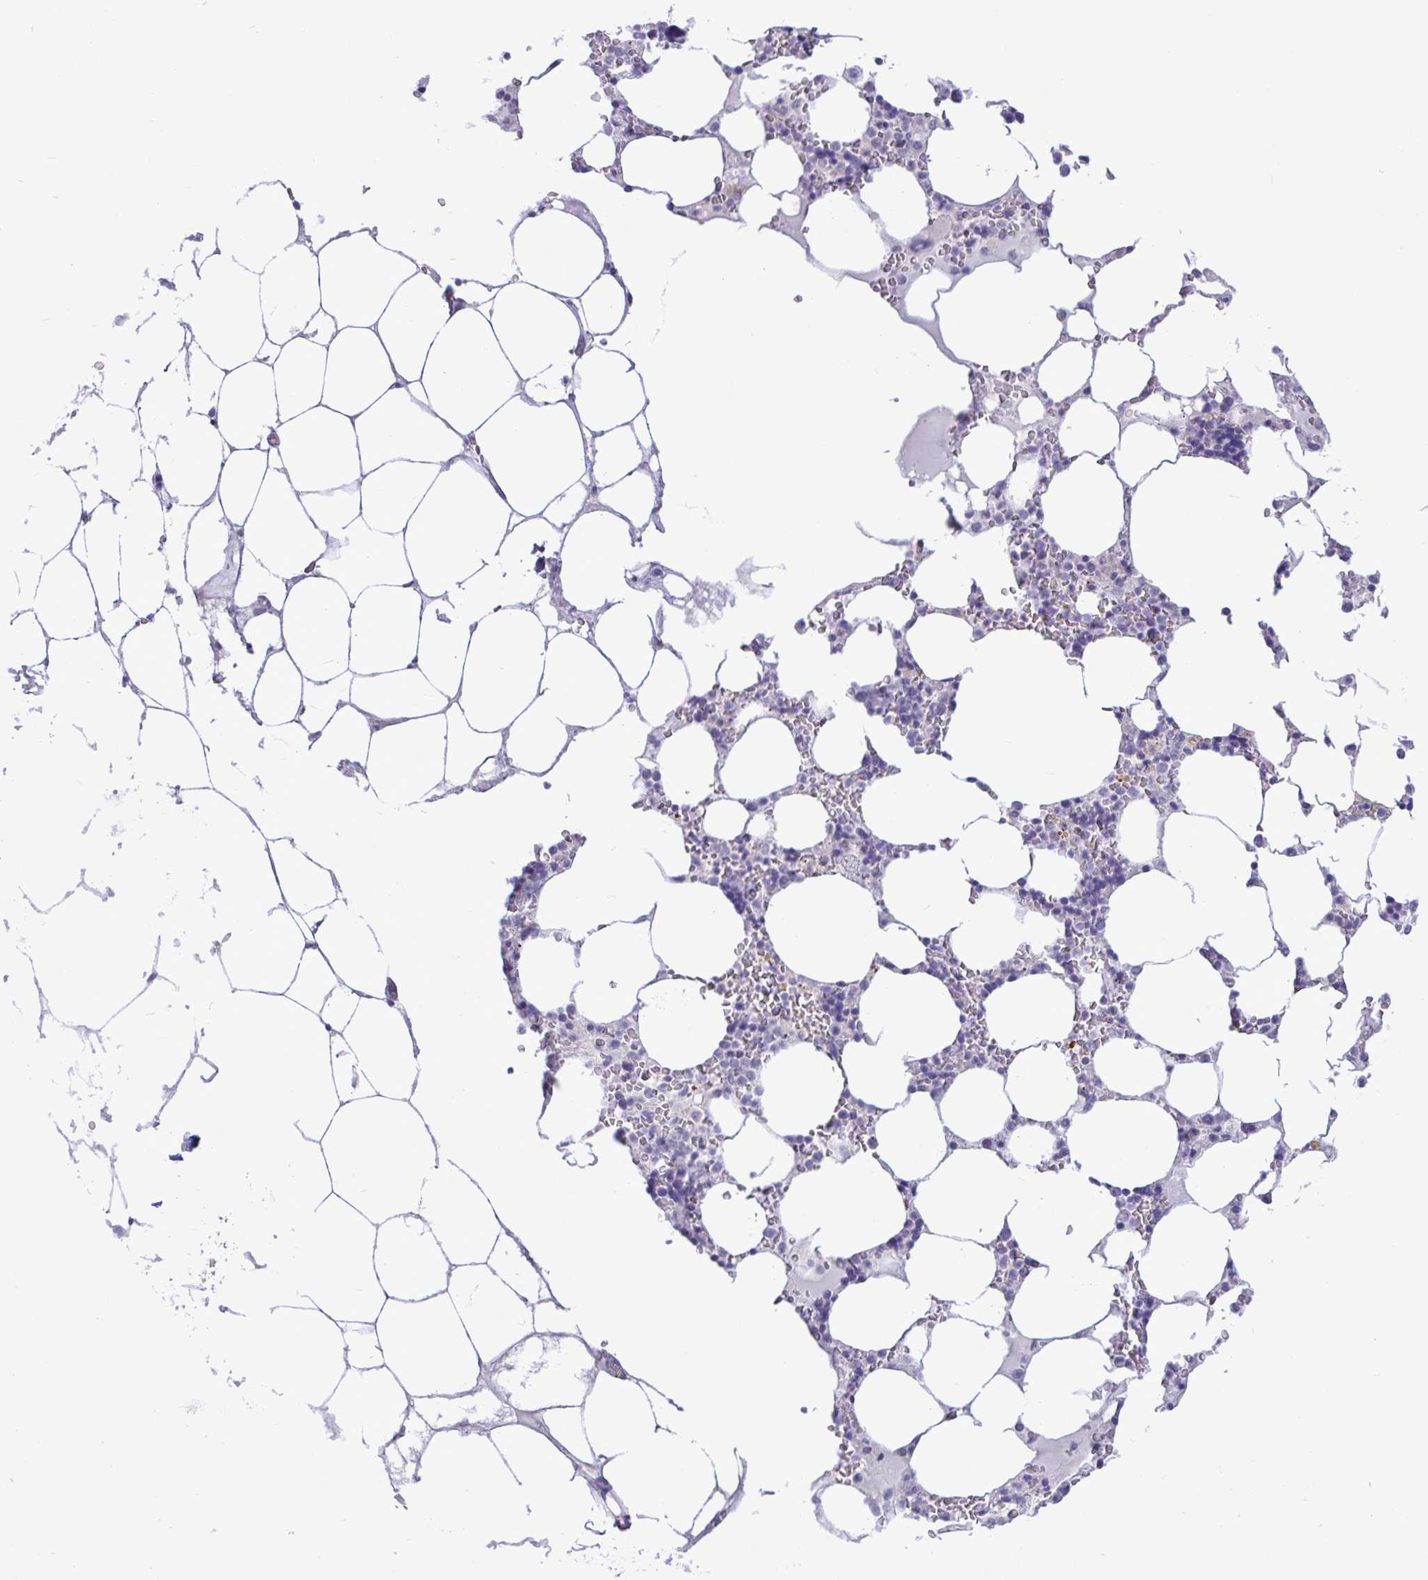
{"staining": {"intensity": "negative", "quantity": "none", "location": "none"}, "tissue": "bone marrow", "cell_type": "Hematopoietic cells", "image_type": "normal", "snomed": [{"axis": "morphology", "description": "Normal tissue, NOS"}, {"axis": "topography", "description": "Bone marrow"}], "caption": "Immunohistochemistry of benign human bone marrow reveals no staining in hematopoietic cells. The staining was performed using DAB to visualize the protein expression in brown, while the nuclei were stained in blue with hematoxylin (Magnification: 20x).", "gene": "C4orf33", "patient": {"sex": "male", "age": 64}}